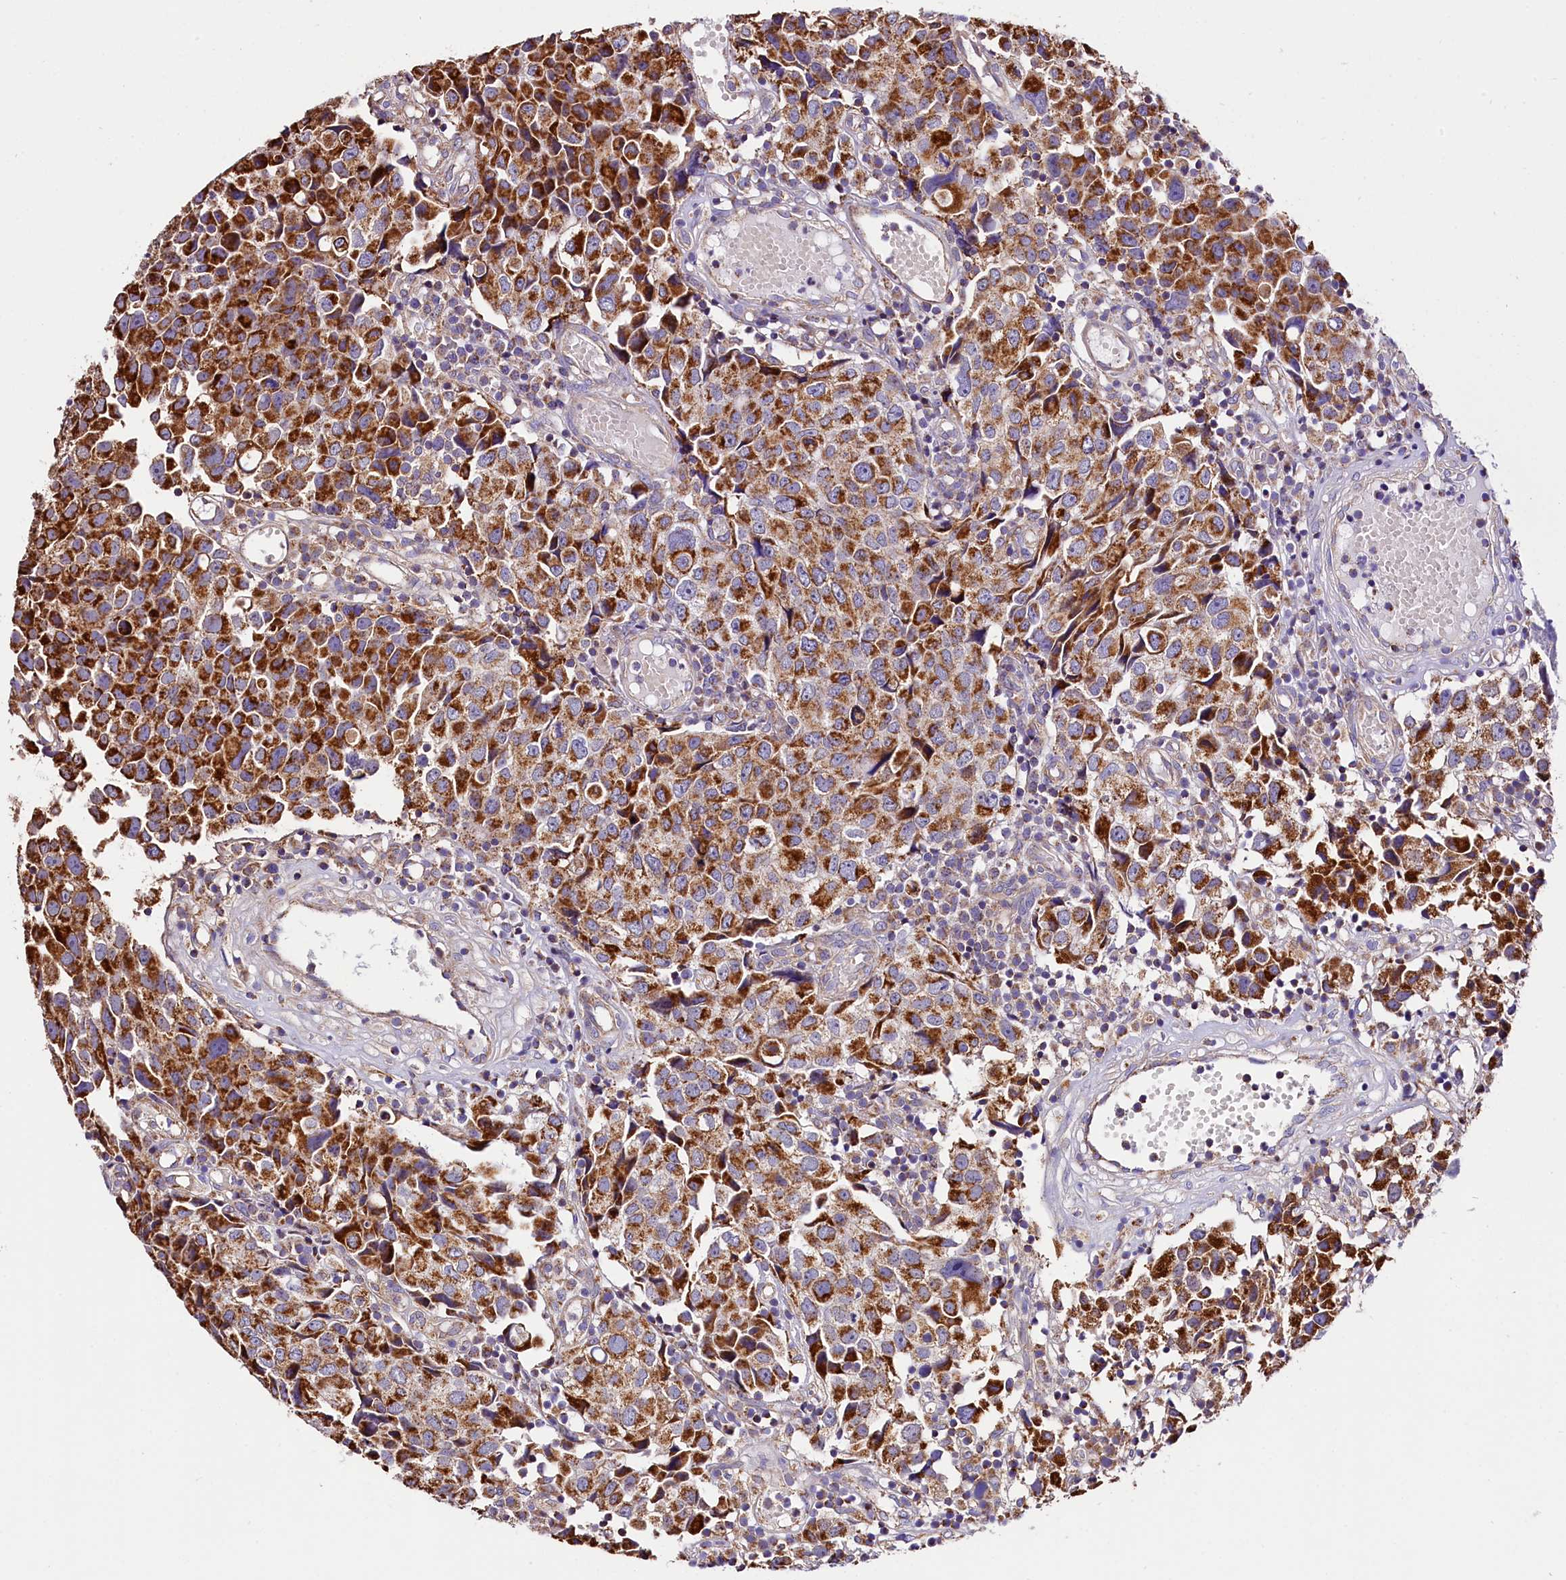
{"staining": {"intensity": "strong", "quantity": ">75%", "location": "cytoplasmic/membranous"}, "tissue": "urothelial cancer", "cell_type": "Tumor cells", "image_type": "cancer", "snomed": [{"axis": "morphology", "description": "Urothelial carcinoma, High grade"}, {"axis": "topography", "description": "Urinary bladder"}], "caption": "A micrograph of urothelial cancer stained for a protein shows strong cytoplasmic/membranous brown staining in tumor cells.", "gene": "ACAA2", "patient": {"sex": "female", "age": 75}}